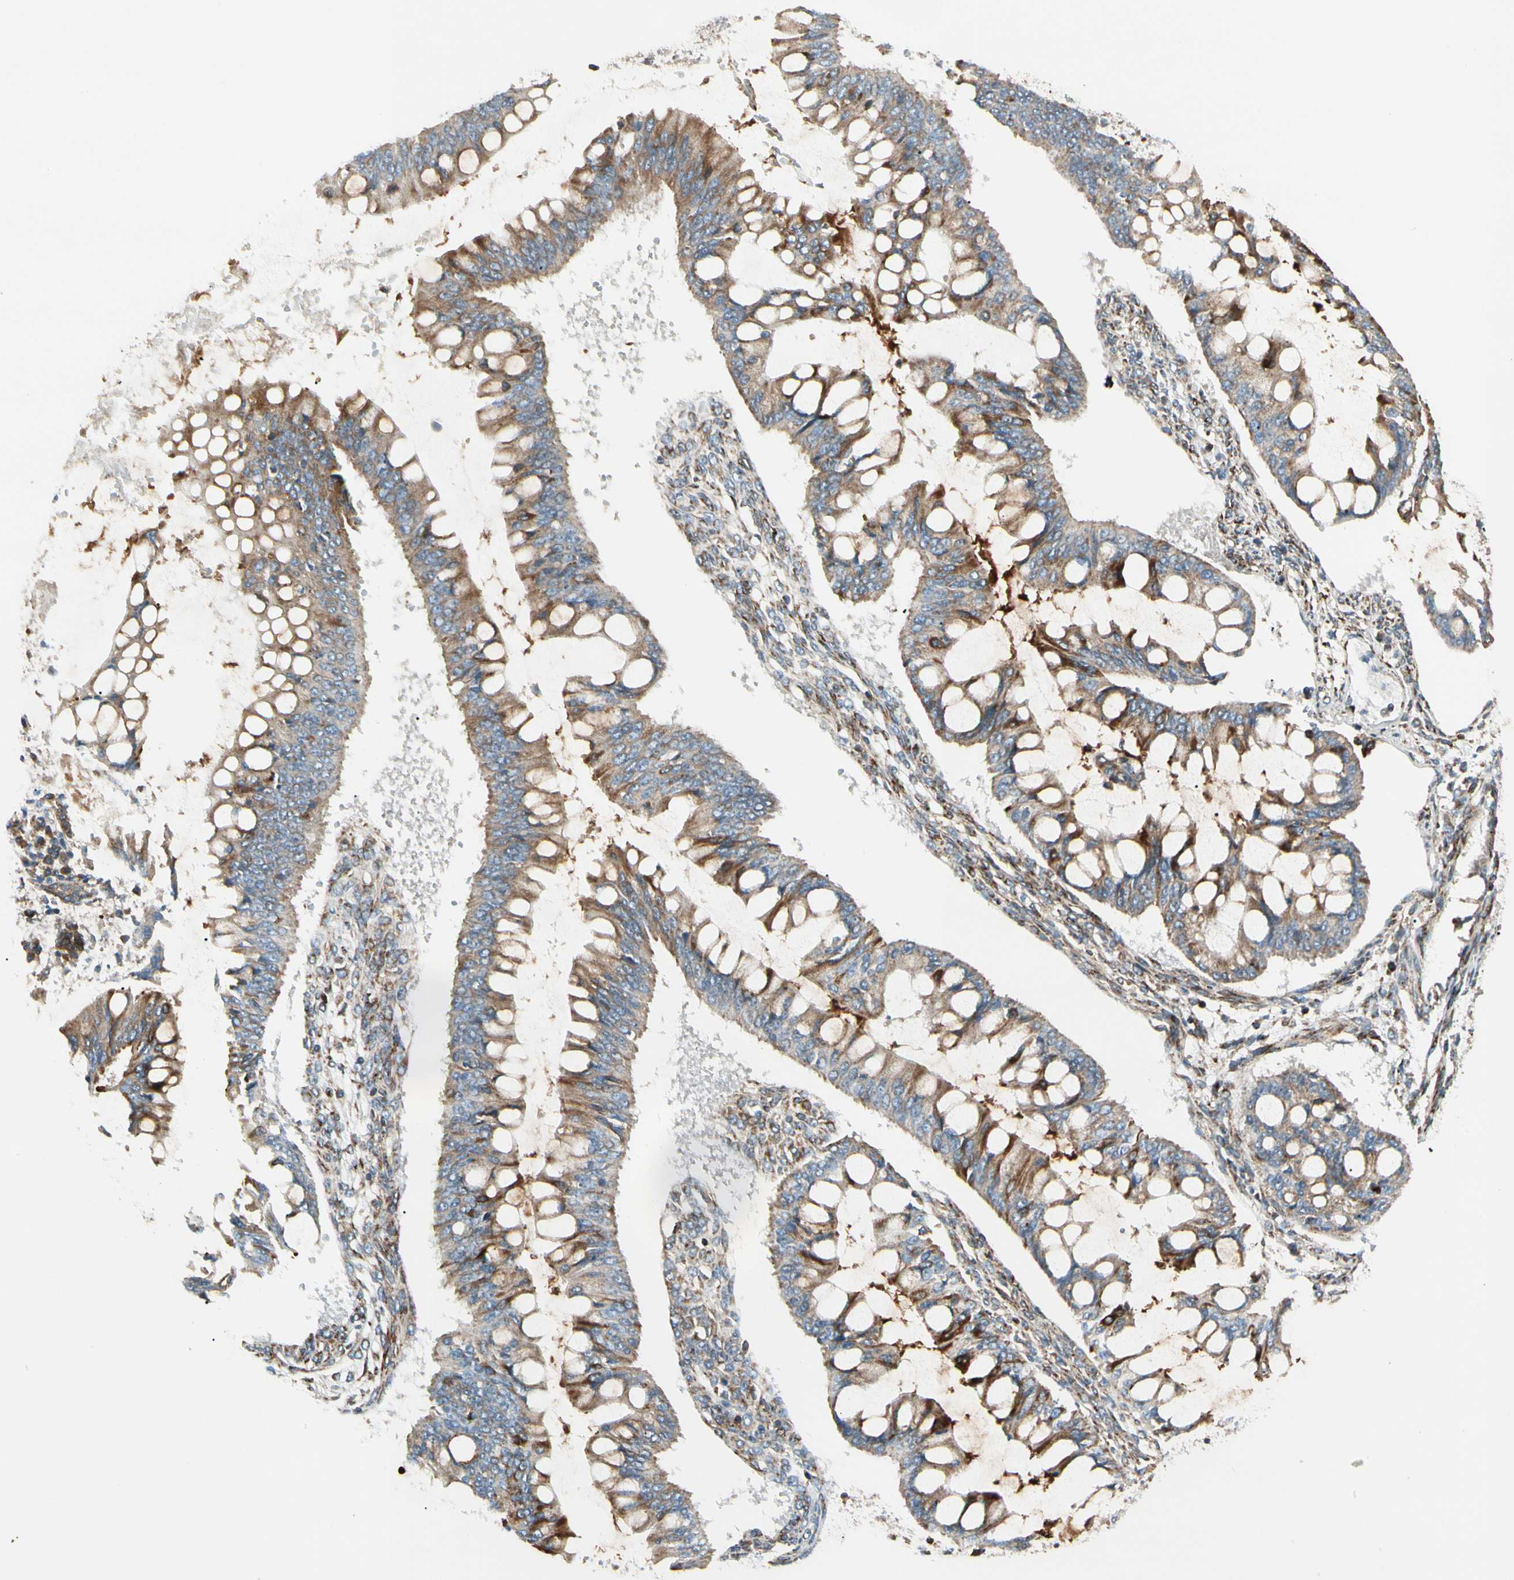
{"staining": {"intensity": "moderate", "quantity": ">75%", "location": "cytoplasmic/membranous"}, "tissue": "ovarian cancer", "cell_type": "Tumor cells", "image_type": "cancer", "snomed": [{"axis": "morphology", "description": "Cystadenocarcinoma, mucinous, NOS"}, {"axis": "topography", "description": "Ovary"}], "caption": "Tumor cells reveal medium levels of moderate cytoplasmic/membranous expression in about >75% of cells in ovarian mucinous cystadenocarcinoma.", "gene": "MRPL9", "patient": {"sex": "female", "age": 73}}